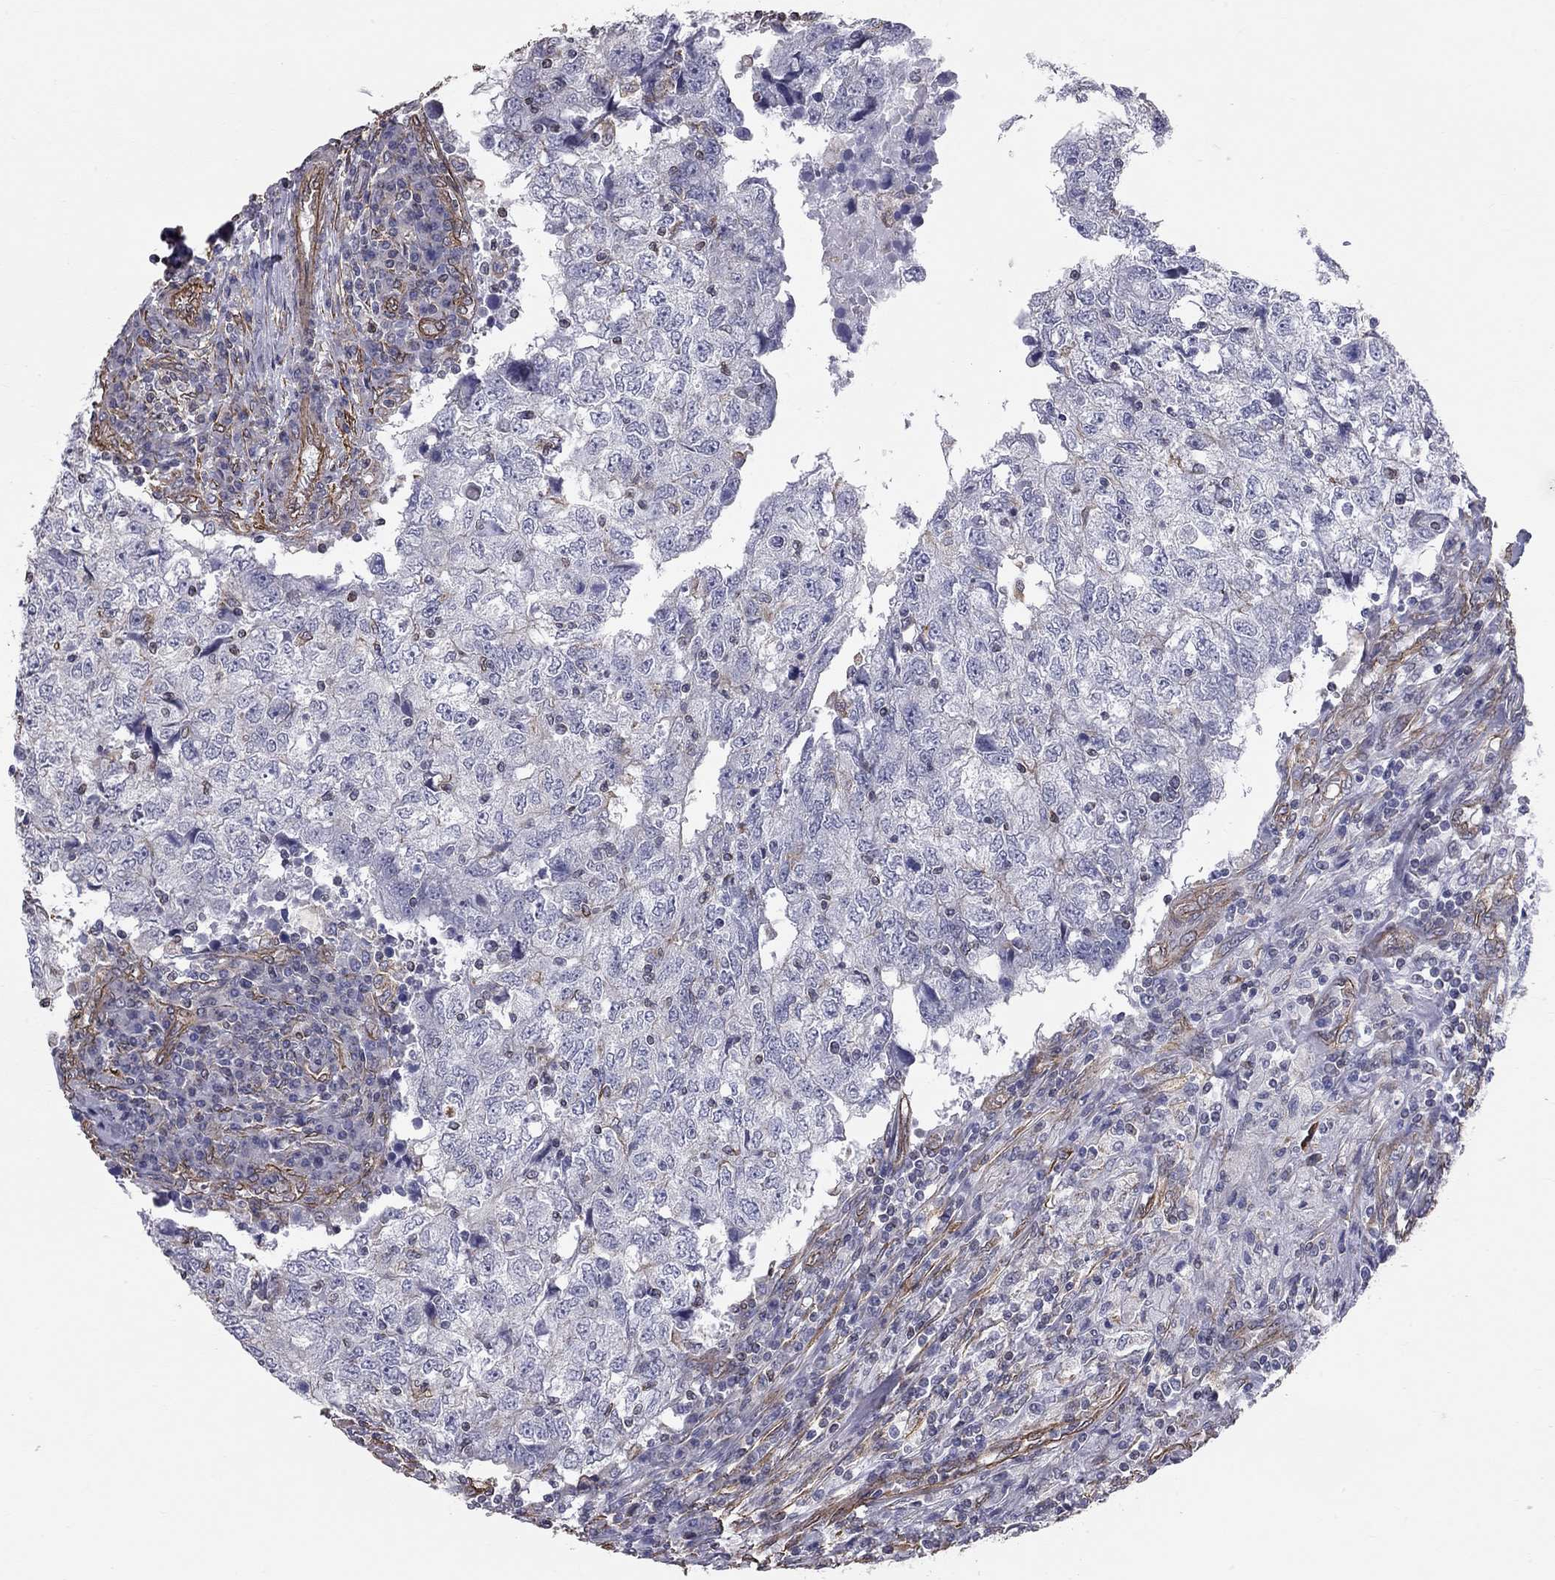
{"staining": {"intensity": "negative", "quantity": "none", "location": "none"}, "tissue": "breast cancer", "cell_type": "Tumor cells", "image_type": "cancer", "snomed": [{"axis": "morphology", "description": "Duct carcinoma"}, {"axis": "topography", "description": "Breast"}], "caption": "An IHC micrograph of breast invasive ductal carcinoma is shown. There is no staining in tumor cells of breast invasive ductal carcinoma. (Stains: DAB (3,3'-diaminobenzidine) immunohistochemistry with hematoxylin counter stain, Microscopy: brightfield microscopy at high magnification).", "gene": "BICDL2", "patient": {"sex": "female", "age": 30}}